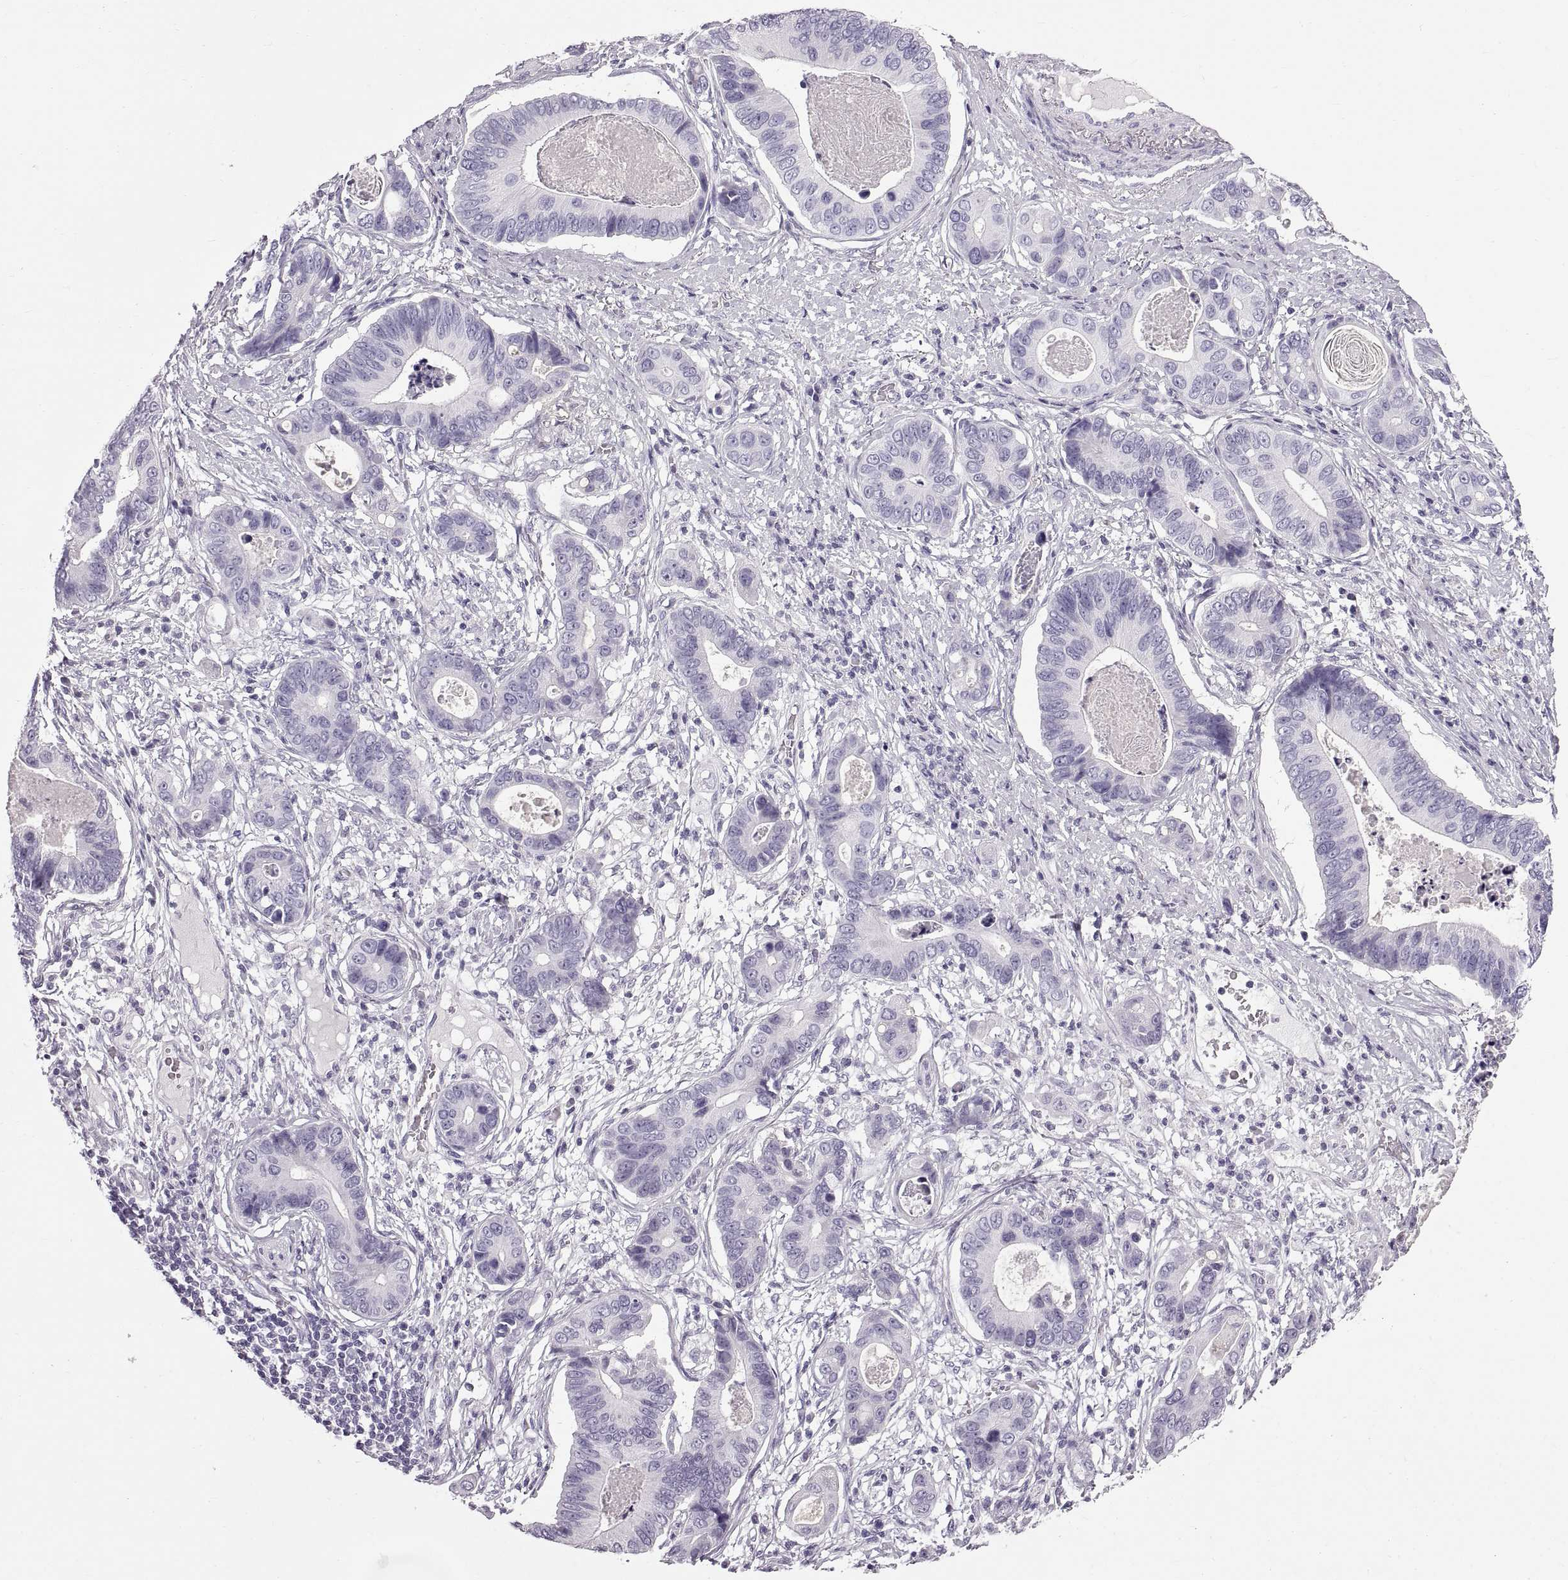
{"staining": {"intensity": "negative", "quantity": "none", "location": "none"}, "tissue": "stomach cancer", "cell_type": "Tumor cells", "image_type": "cancer", "snomed": [{"axis": "morphology", "description": "Adenocarcinoma, NOS"}, {"axis": "topography", "description": "Stomach"}], "caption": "IHC photomicrograph of stomach cancer (adenocarcinoma) stained for a protein (brown), which displays no expression in tumor cells.", "gene": "WFDC8", "patient": {"sex": "male", "age": 84}}